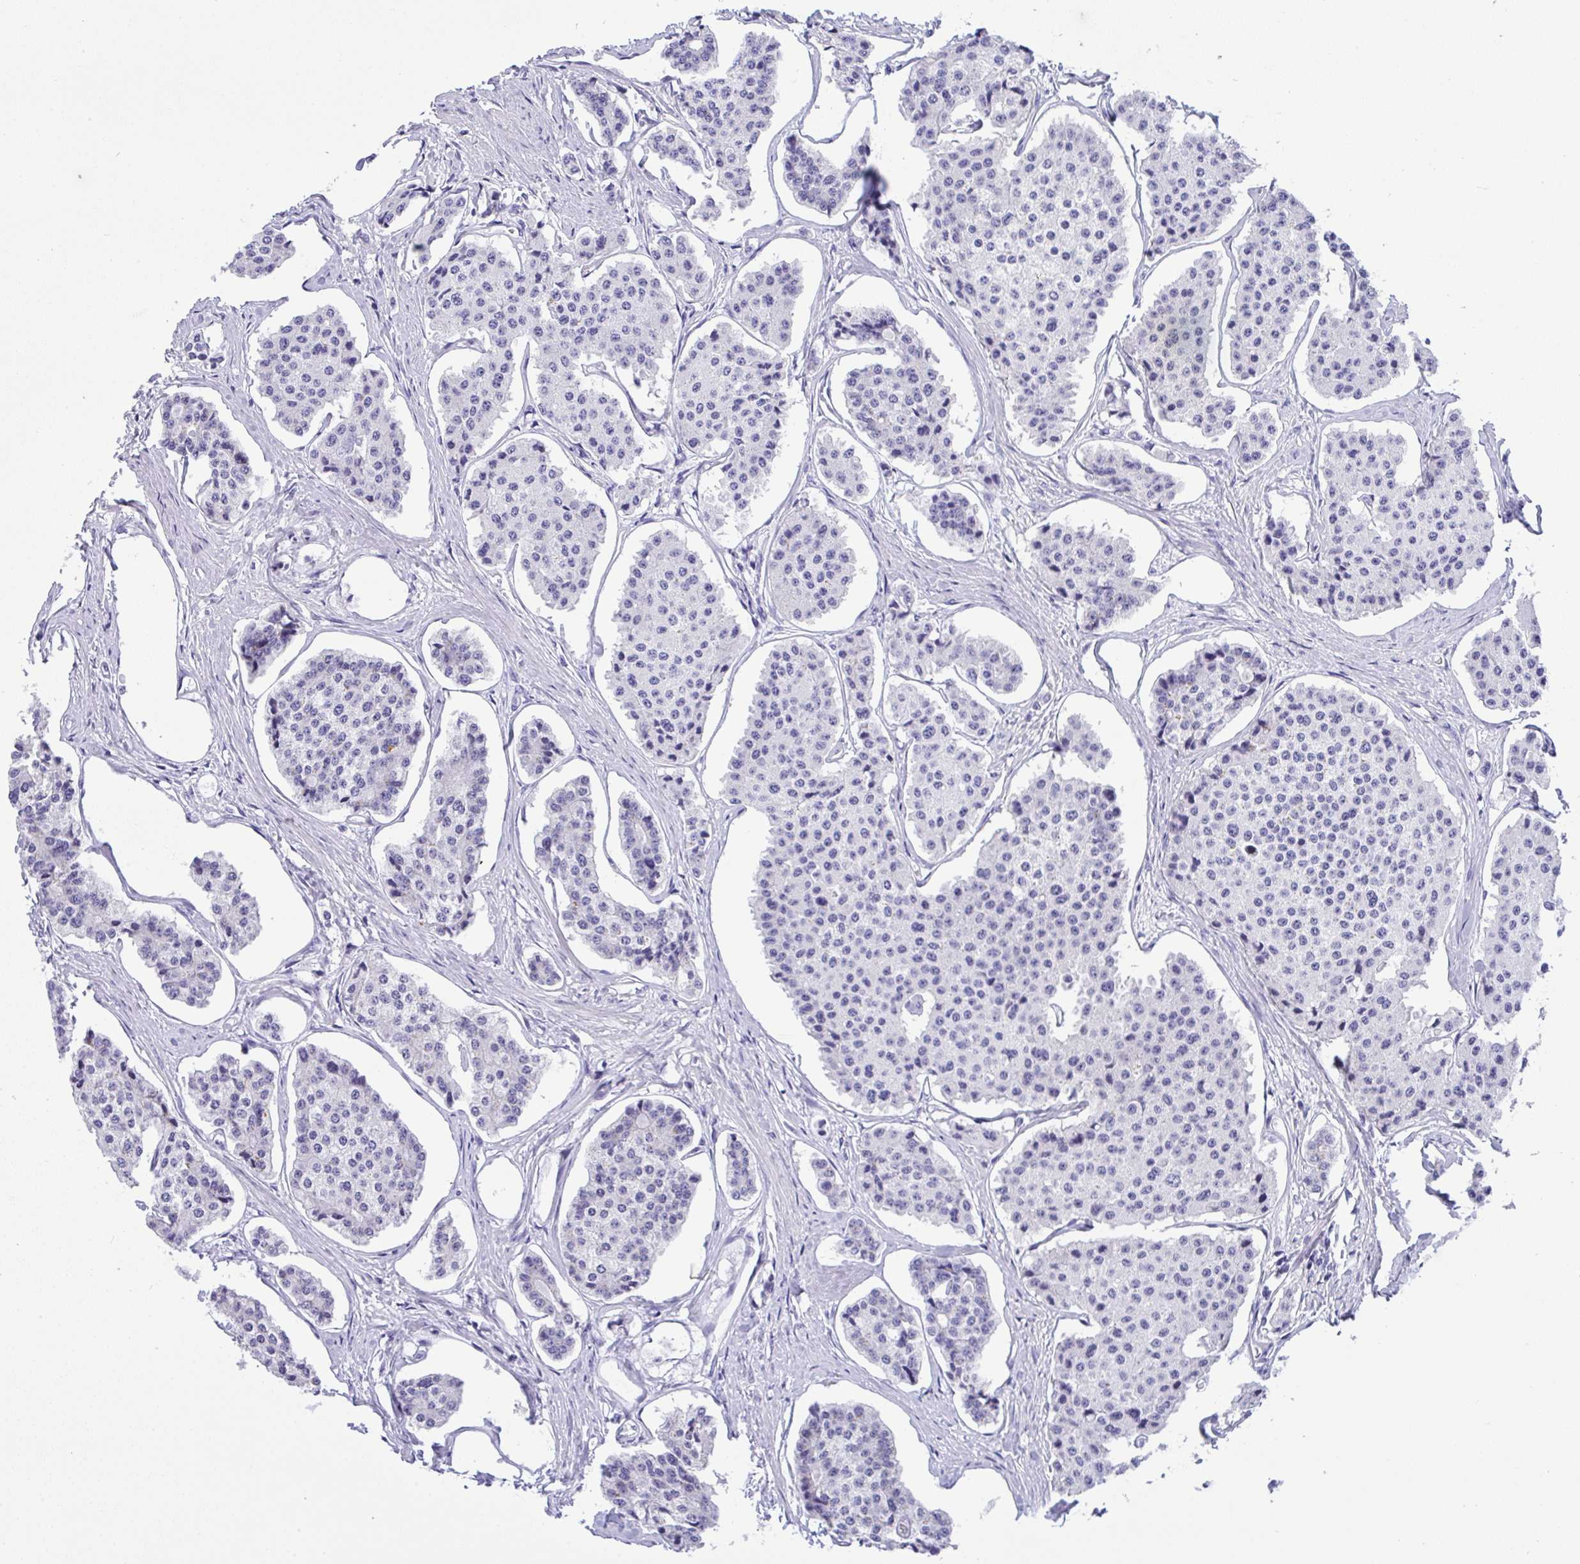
{"staining": {"intensity": "negative", "quantity": "none", "location": "none"}, "tissue": "carcinoid", "cell_type": "Tumor cells", "image_type": "cancer", "snomed": [{"axis": "morphology", "description": "Carcinoid, malignant, NOS"}, {"axis": "topography", "description": "Small intestine"}], "caption": "High power microscopy micrograph of an immunohistochemistry (IHC) histopathology image of malignant carcinoid, revealing no significant expression in tumor cells.", "gene": "YBX2", "patient": {"sex": "female", "age": 65}}